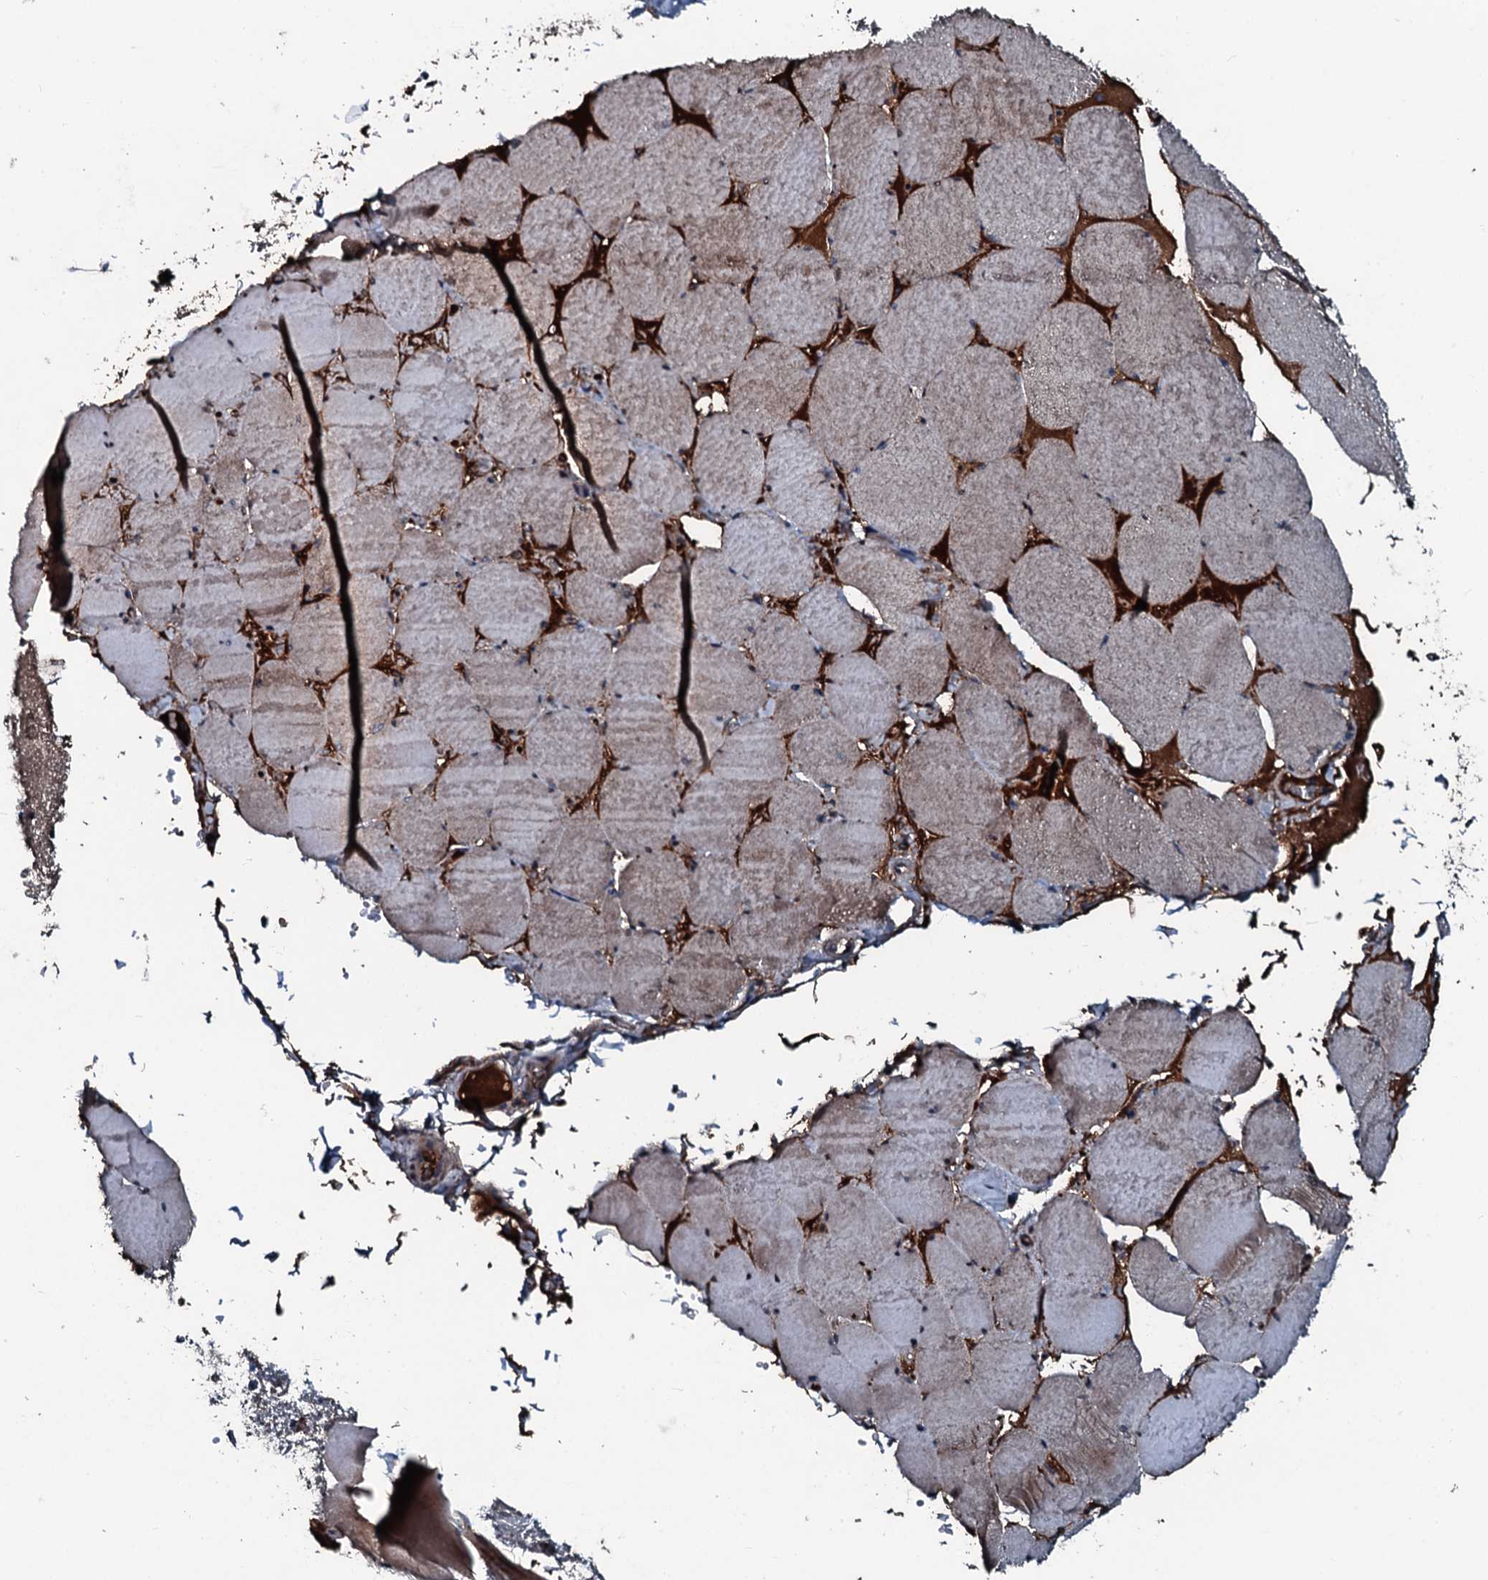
{"staining": {"intensity": "moderate", "quantity": "<25%", "location": "cytoplasmic/membranous"}, "tissue": "skeletal muscle", "cell_type": "Myocytes", "image_type": "normal", "snomed": [{"axis": "morphology", "description": "Normal tissue, NOS"}, {"axis": "topography", "description": "Skeletal muscle"}, {"axis": "topography", "description": "Head-Neck"}], "caption": "Immunohistochemistry (IHC) of normal skeletal muscle exhibits low levels of moderate cytoplasmic/membranous expression in approximately <25% of myocytes. (Stains: DAB in brown, nuclei in blue, Microscopy: brightfield microscopy at high magnification).", "gene": "AARS1", "patient": {"sex": "male", "age": 66}}